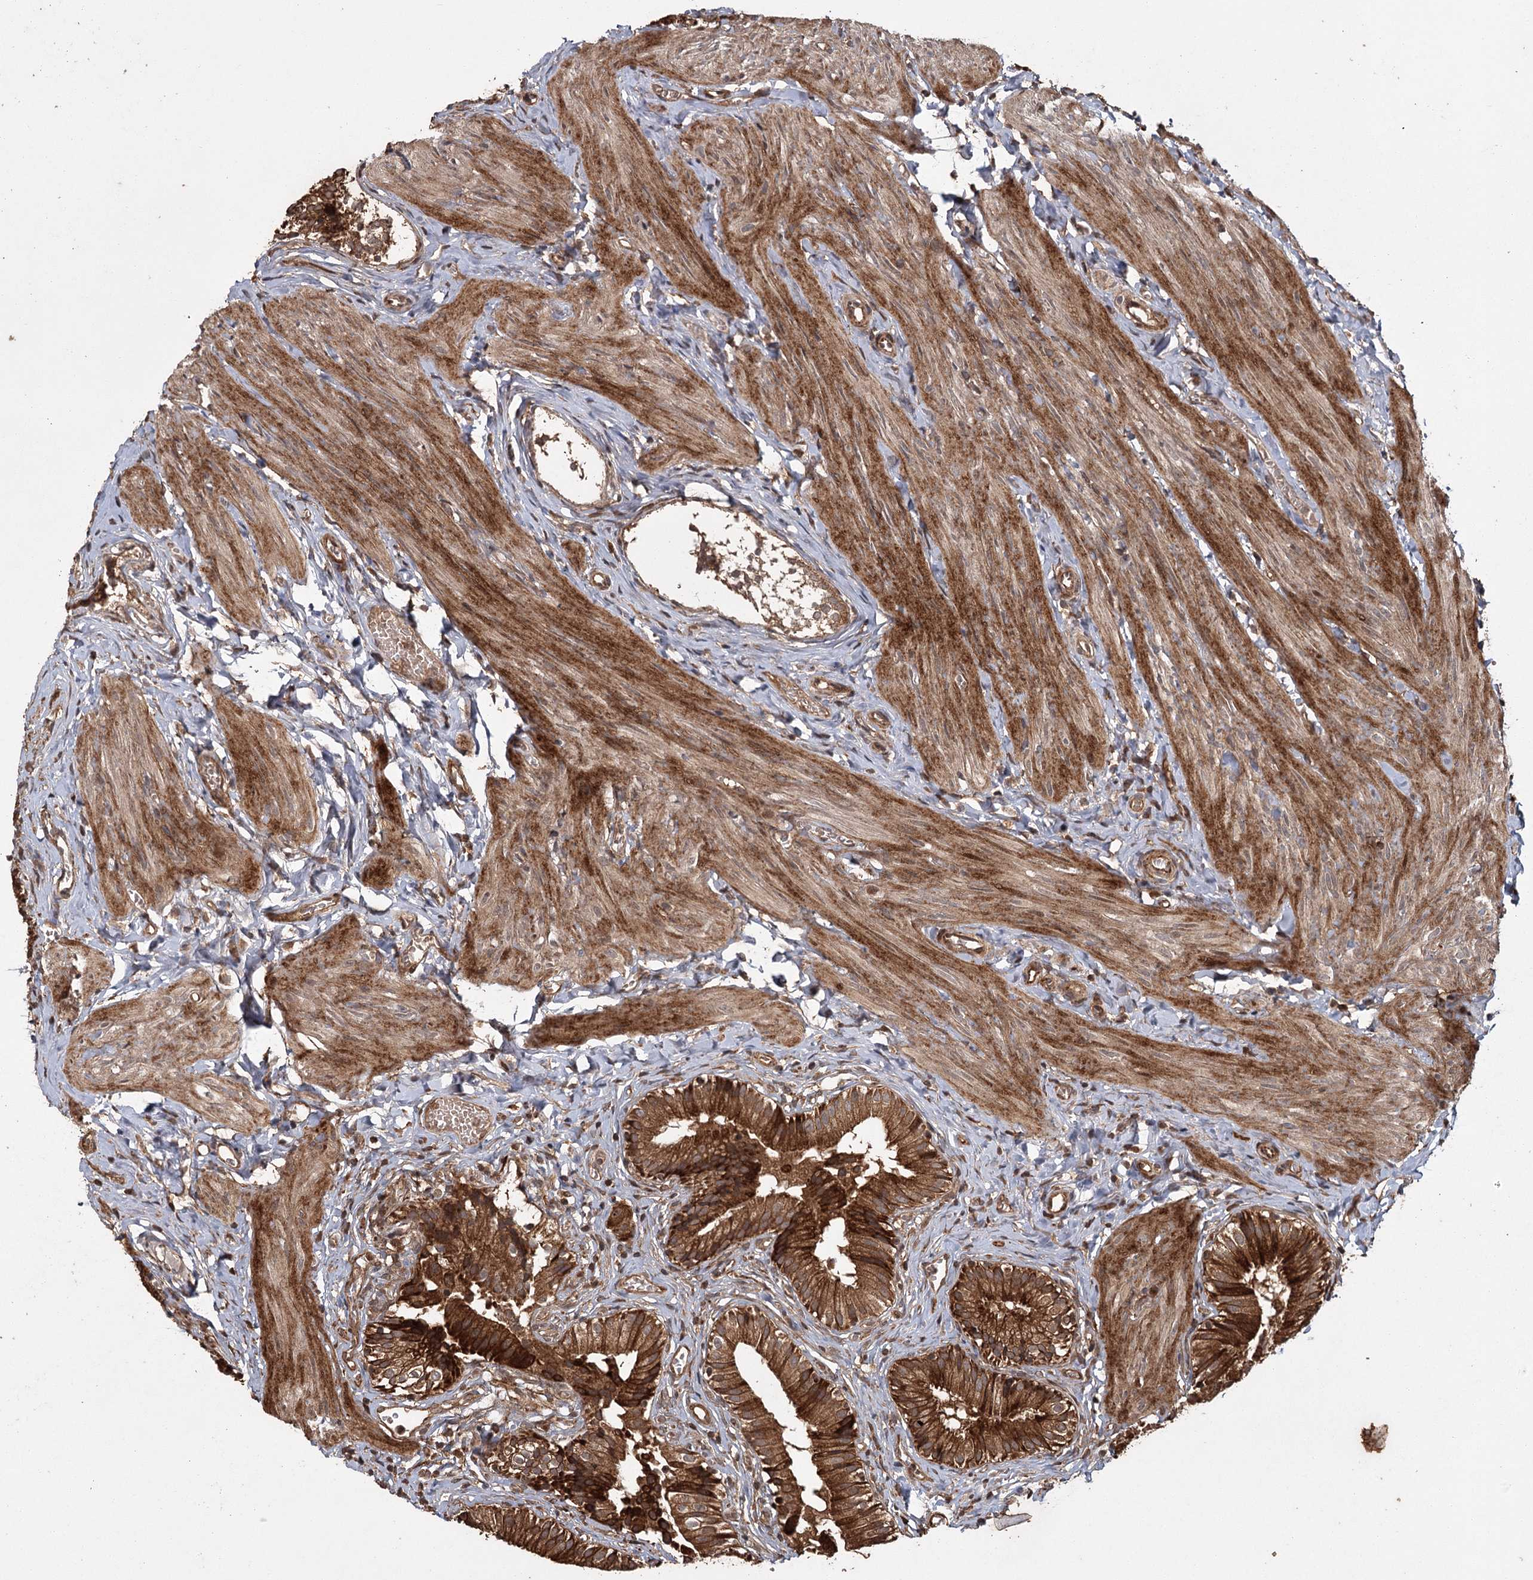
{"staining": {"intensity": "strong", "quantity": ">75%", "location": "cytoplasmic/membranous"}, "tissue": "gallbladder", "cell_type": "Glandular cells", "image_type": "normal", "snomed": [{"axis": "morphology", "description": "Normal tissue, NOS"}, {"axis": "topography", "description": "Gallbladder"}], "caption": "An immunohistochemistry photomicrograph of unremarkable tissue is shown. Protein staining in brown shows strong cytoplasmic/membranous positivity in gallbladder within glandular cells. (Stains: DAB (3,3'-diaminobenzidine) in brown, nuclei in blue, Microscopy: brightfield microscopy at high magnification).", "gene": "RPAP3", "patient": {"sex": "female", "age": 47}}